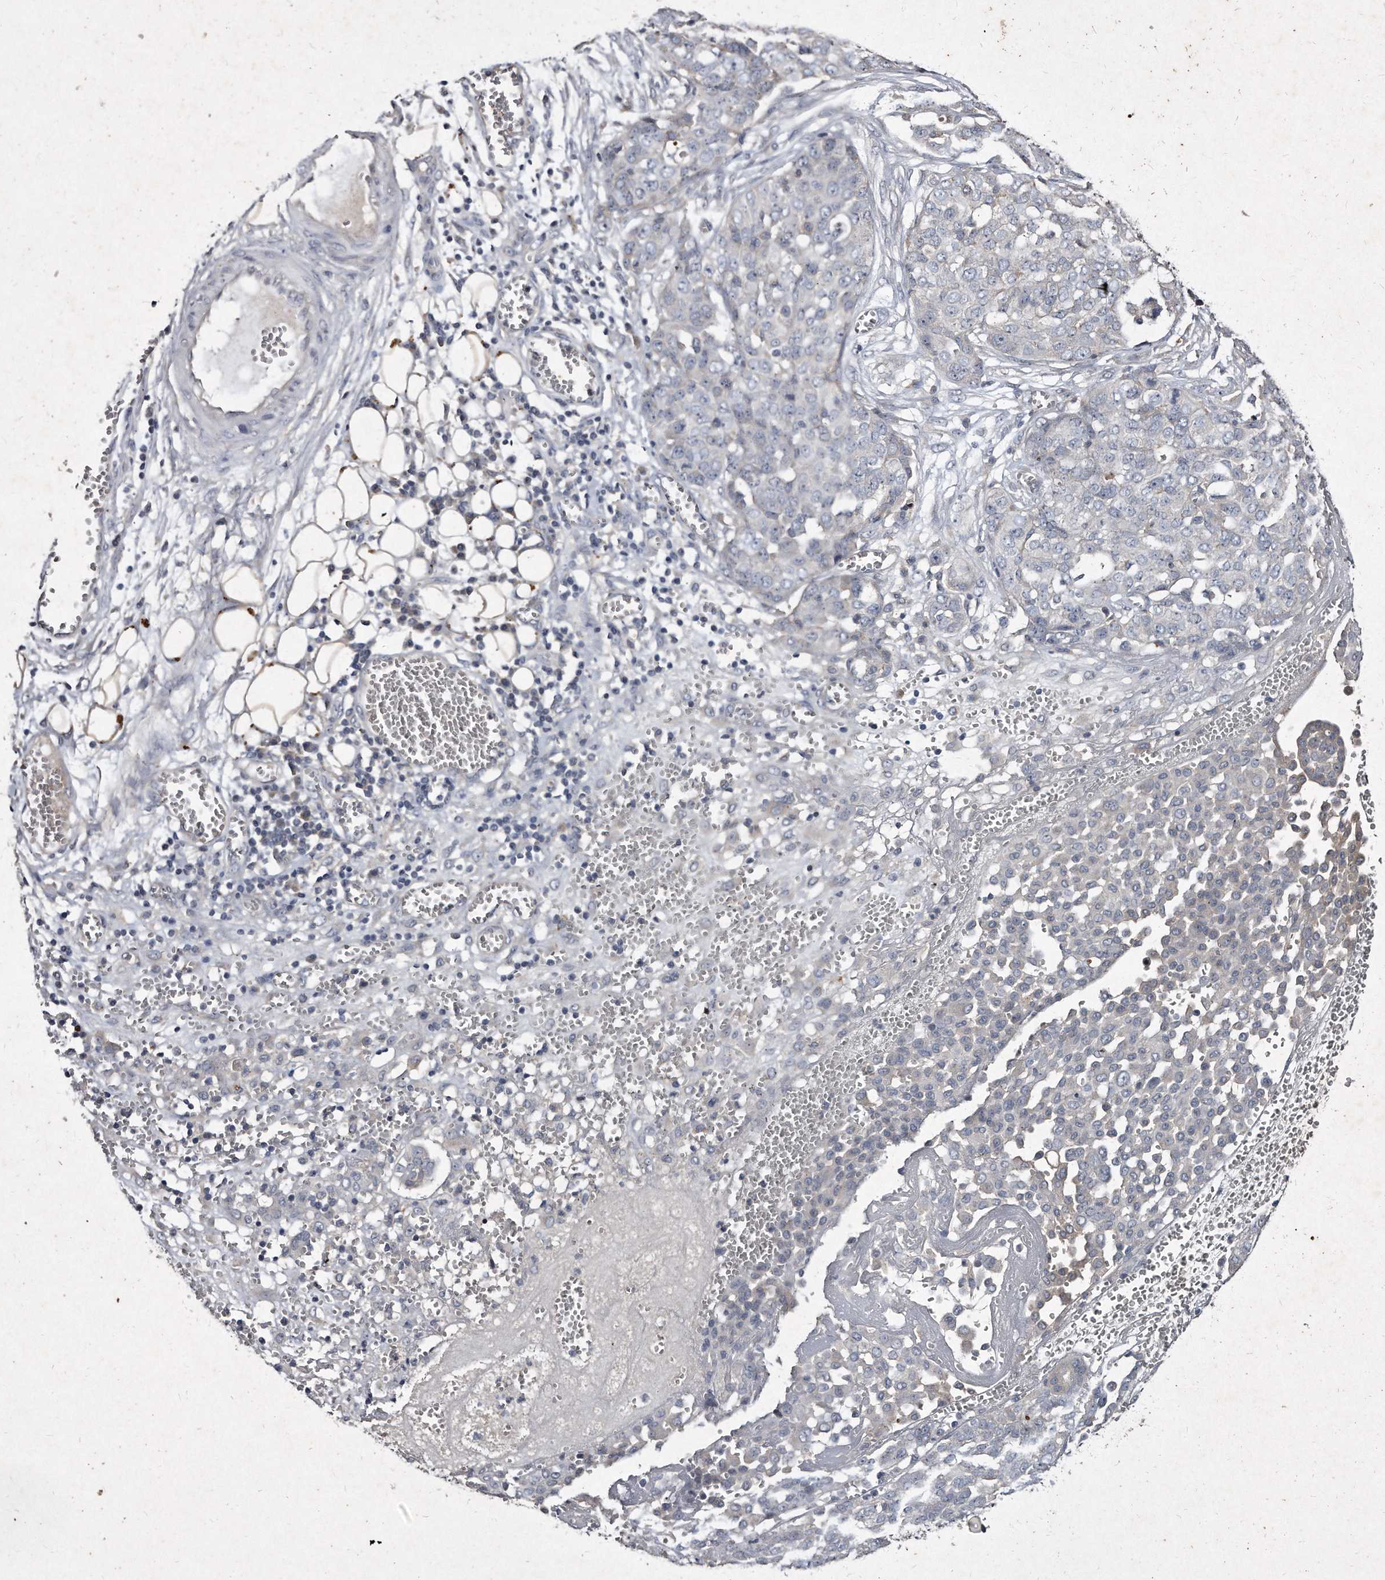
{"staining": {"intensity": "negative", "quantity": "none", "location": "none"}, "tissue": "ovarian cancer", "cell_type": "Tumor cells", "image_type": "cancer", "snomed": [{"axis": "morphology", "description": "Cystadenocarcinoma, serous, NOS"}, {"axis": "topography", "description": "Soft tissue"}, {"axis": "topography", "description": "Ovary"}], "caption": "DAB (3,3'-diaminobenzidine) immunohistochemical staining of ovarian cancer (serous cystadenocarcinoma) demonstrates no significant expression in tumor cells.", "gene": "KLHDC3", "patient": {"sex": "female", "age": 57}}